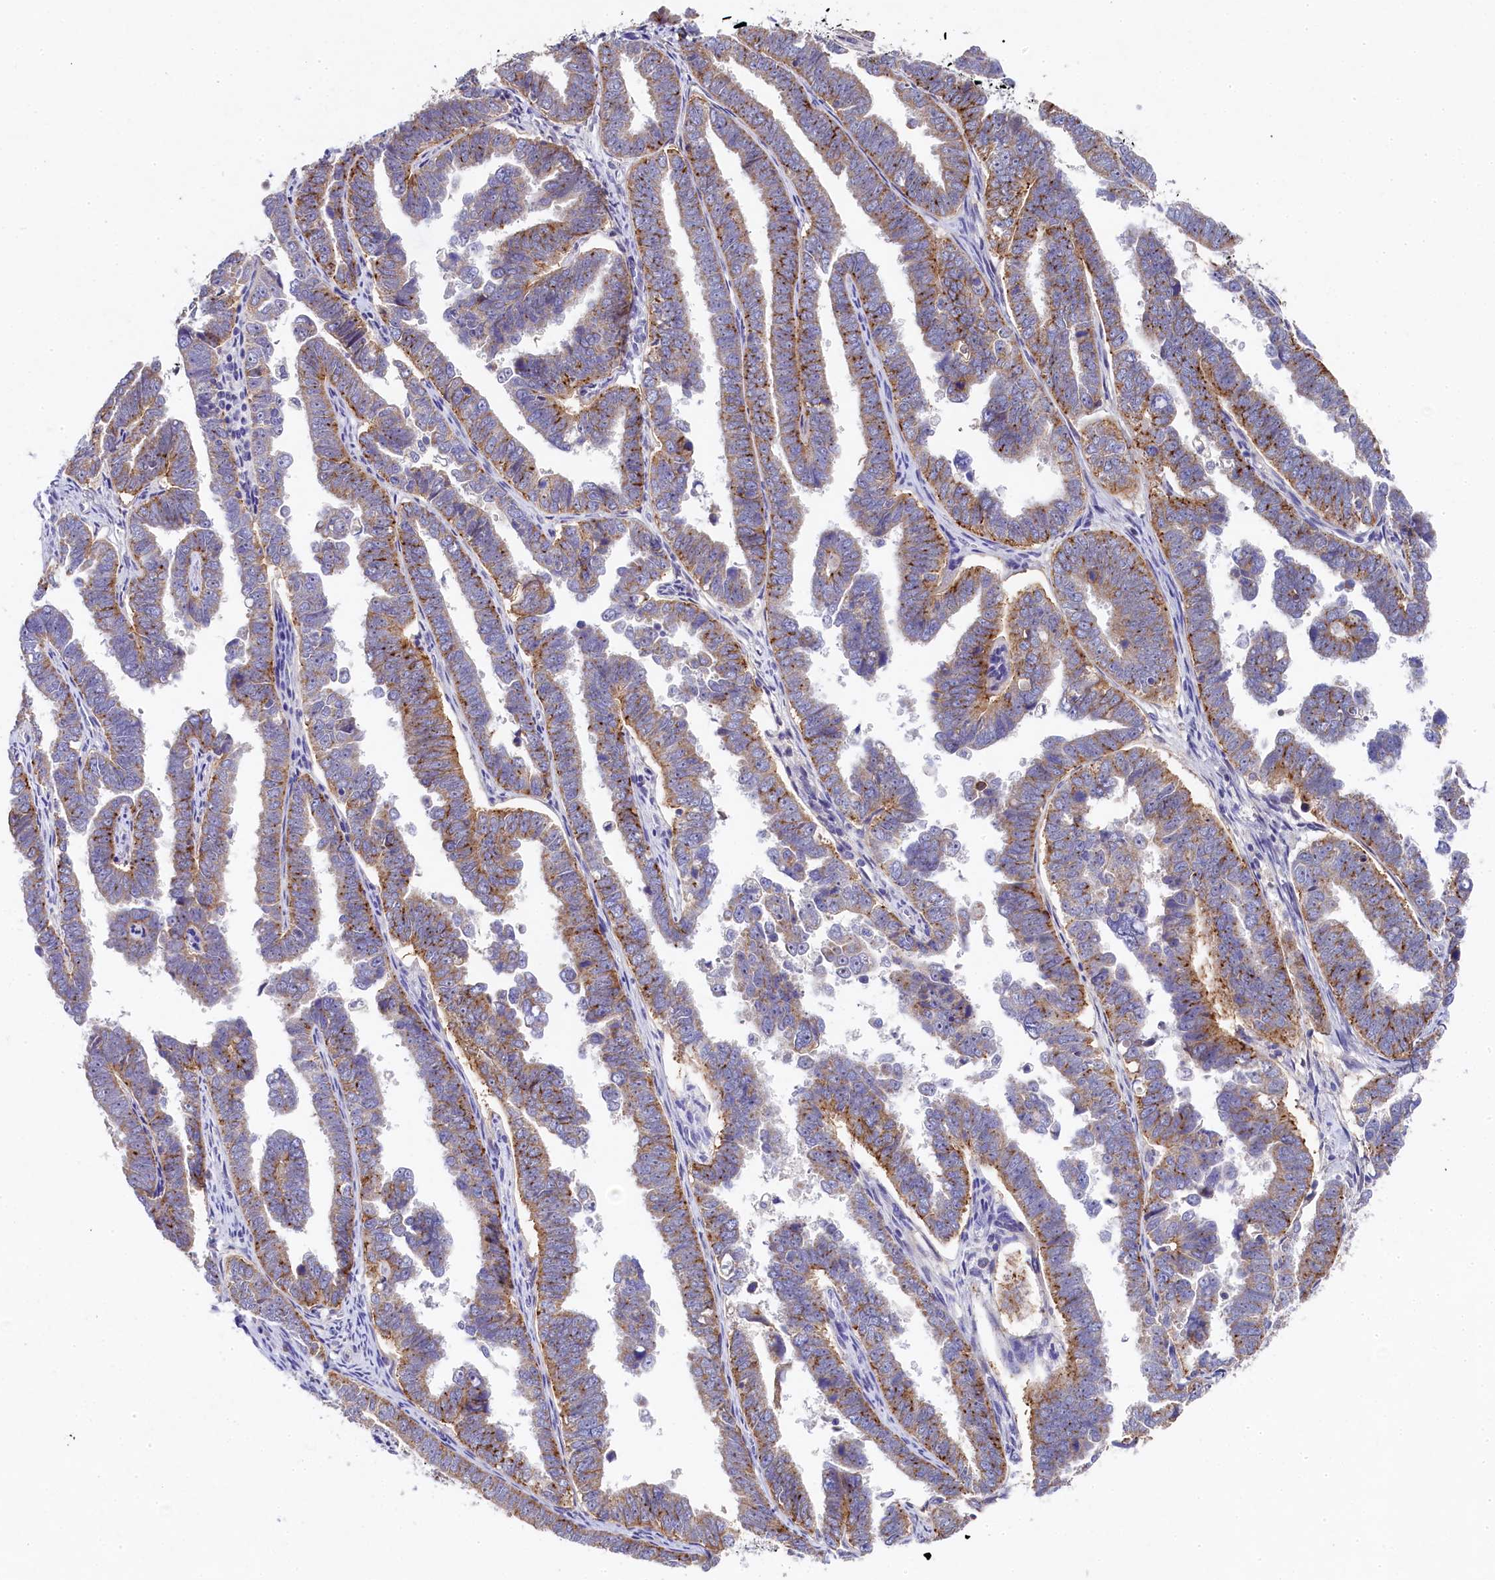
{"staining": {"intensity": "moderate", "quantity": "25%-75%", "location": "cytoplasmic/membranous"}, "tissue": "endometrial cancer", "cell_type": "Tumor cells", "image_type": "cancer", "snomed": [{"axis": "morphology", "description": "Adenocarcinoma, NOS"}, {"axis": "topography", "description": "Endometrium"}], "caption": "An IHC histopathology image of tumor tissue is shown. Protein staining in brown shows moderate cytoplasmic/membranous positivity in endometrial cancer (adenocarcinoma) within tumor cells.", "gene": "FXYD6", "patient": {"sex": "female", "age": 75}}